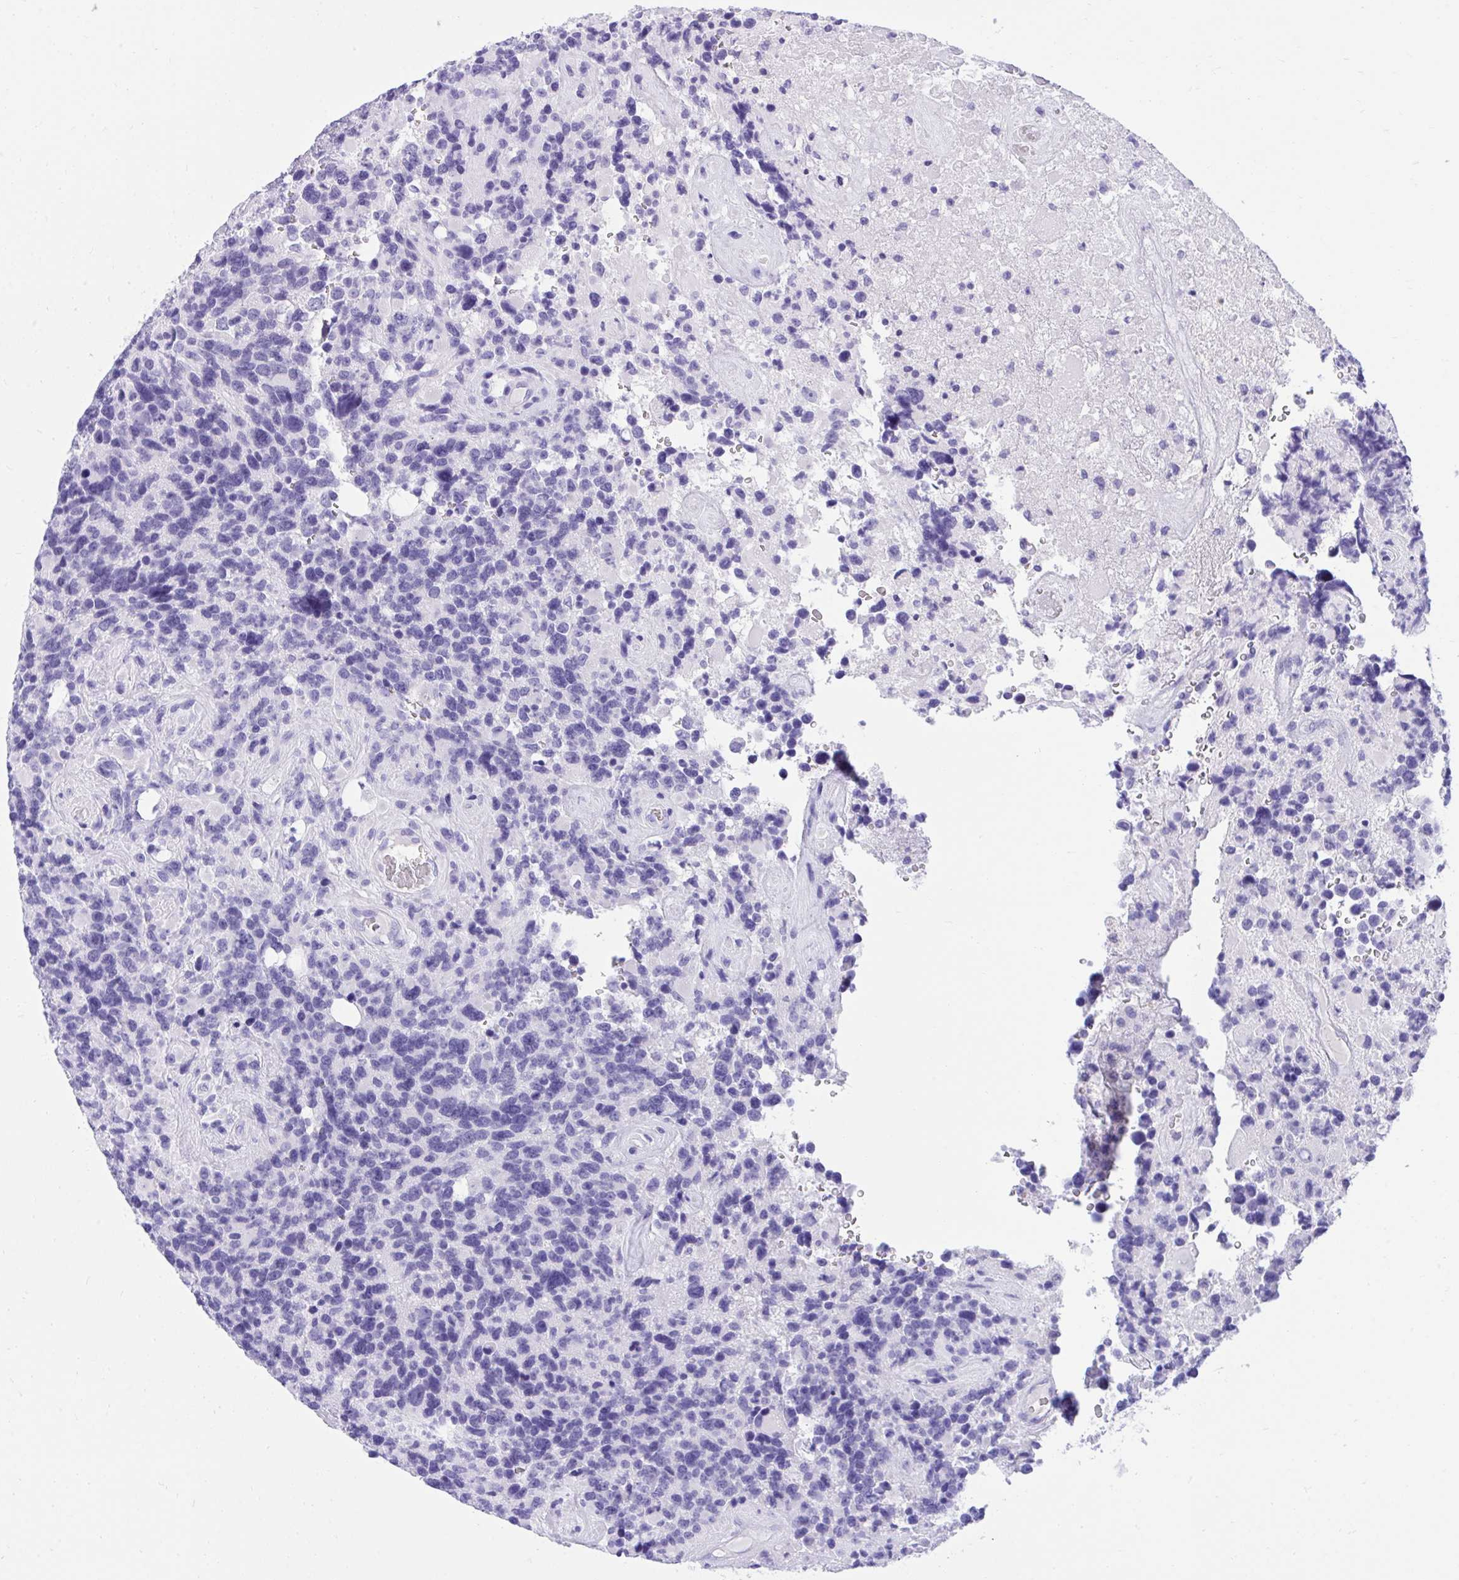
{"staining": {"intensity": "negative", "quantity": "none", "location": "none"}, "tissue": "glioma", "cell_type": "Tumor cells", "image_type": "cancer", "snomed": [{"axis": "morphology", "description": "Glioma, malignant, High grade"}, {"axis": "topography", "description": "Brain"}], "caption": "DAB immunohistochemical staining of high-grade glioma (malignant) demonstrates no significant positivity in tumor cells.", "gene": "KCNN4", "patient": {"sex": "female", "age": 40}}